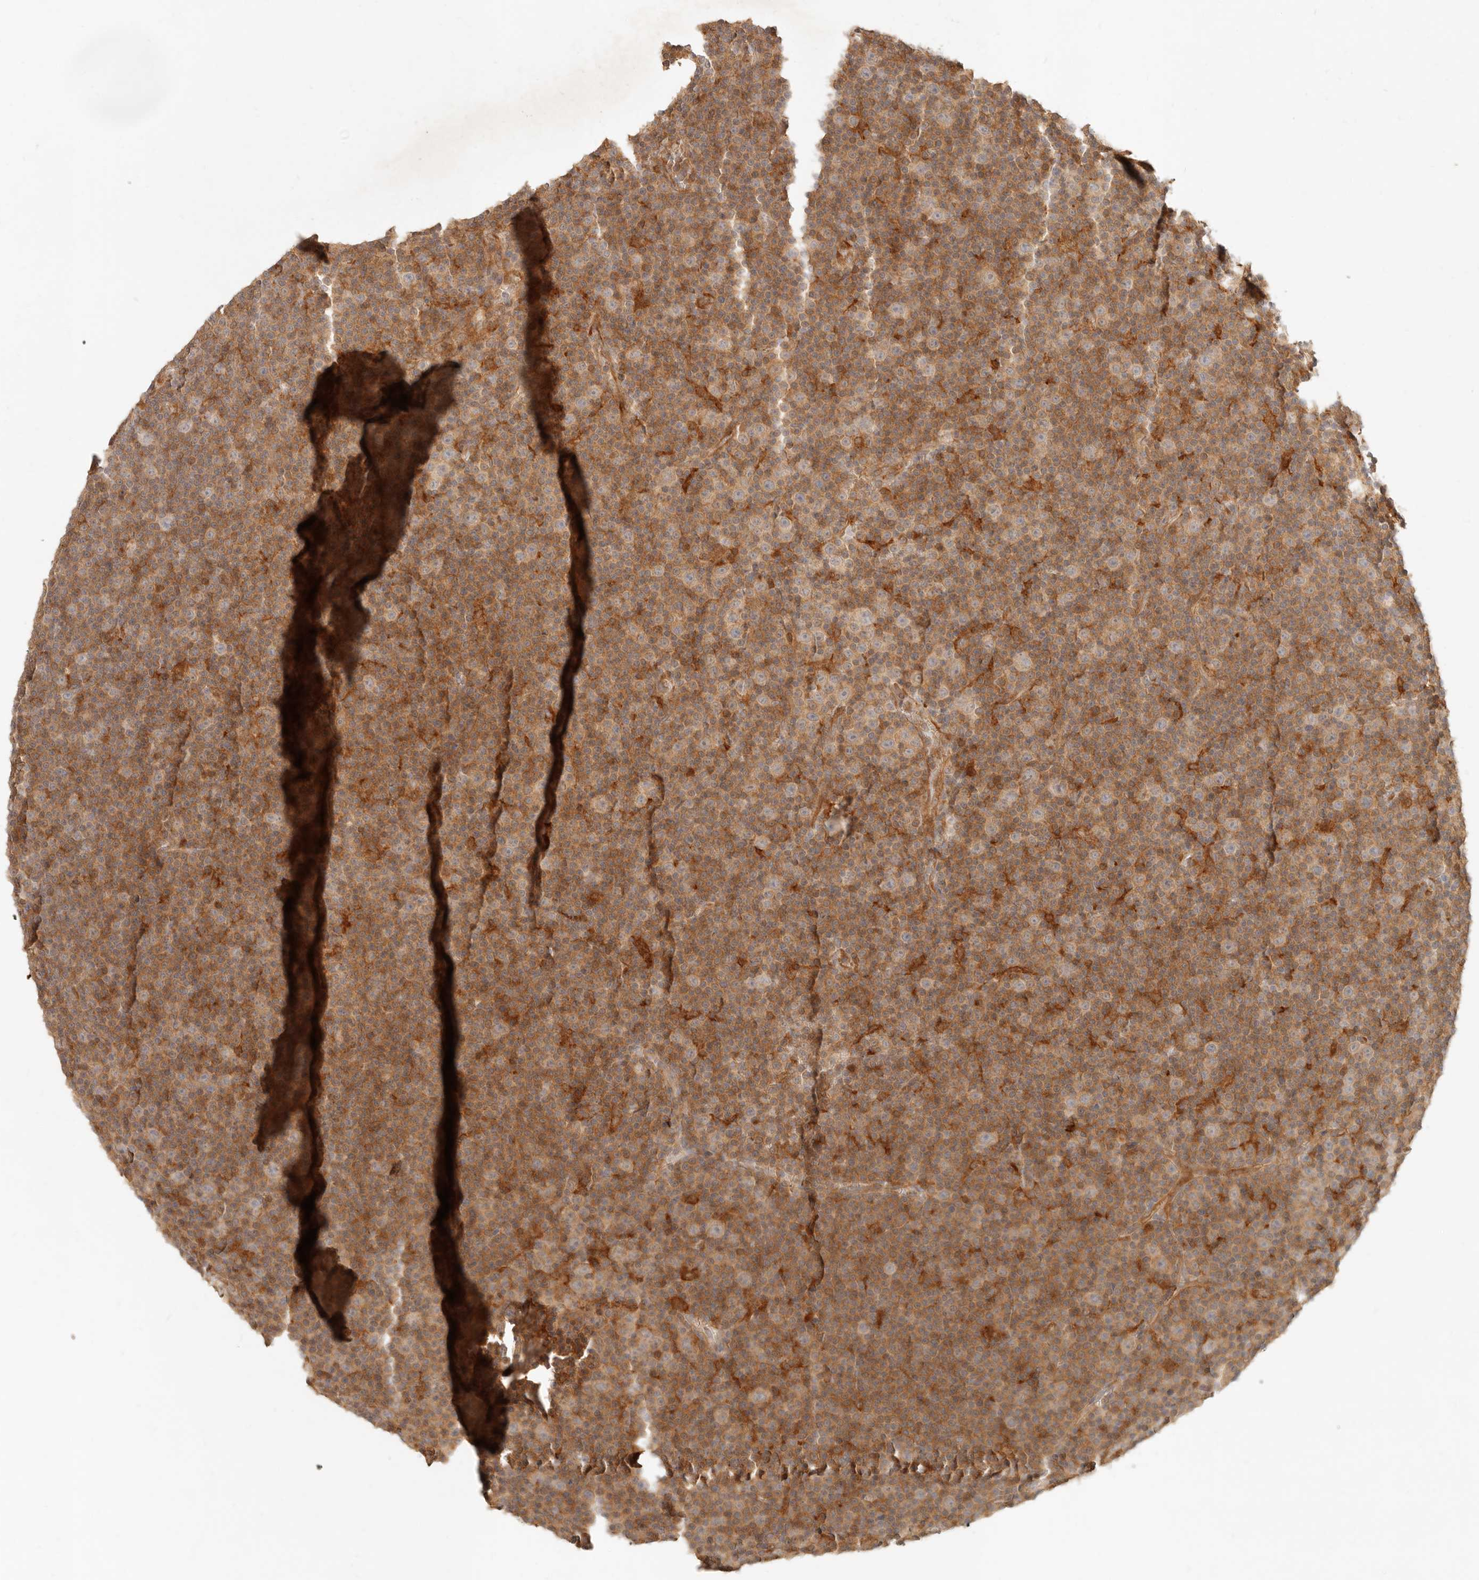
{"staining": {"intensity": "weak", "quantity": "<25%", "location": "cytoplasmic/membranous"}, "tissue": "lymphoma", "cell_type": "Tumor cells", "image_type": "cancer", "snomed": [{"axis": "morphology", "description": "Malignant lymphoma, non-Hodgkin's type, Low grade"}, {"axis": "topography", "description": "Lymph node"}], "caption": "Histopathology image shows no significant protein expression in tumor cells of lymphoma. Nuclei are stained in blue.", "gene": "NECAP2", "patient": {"sex": "female", "age": 67}}